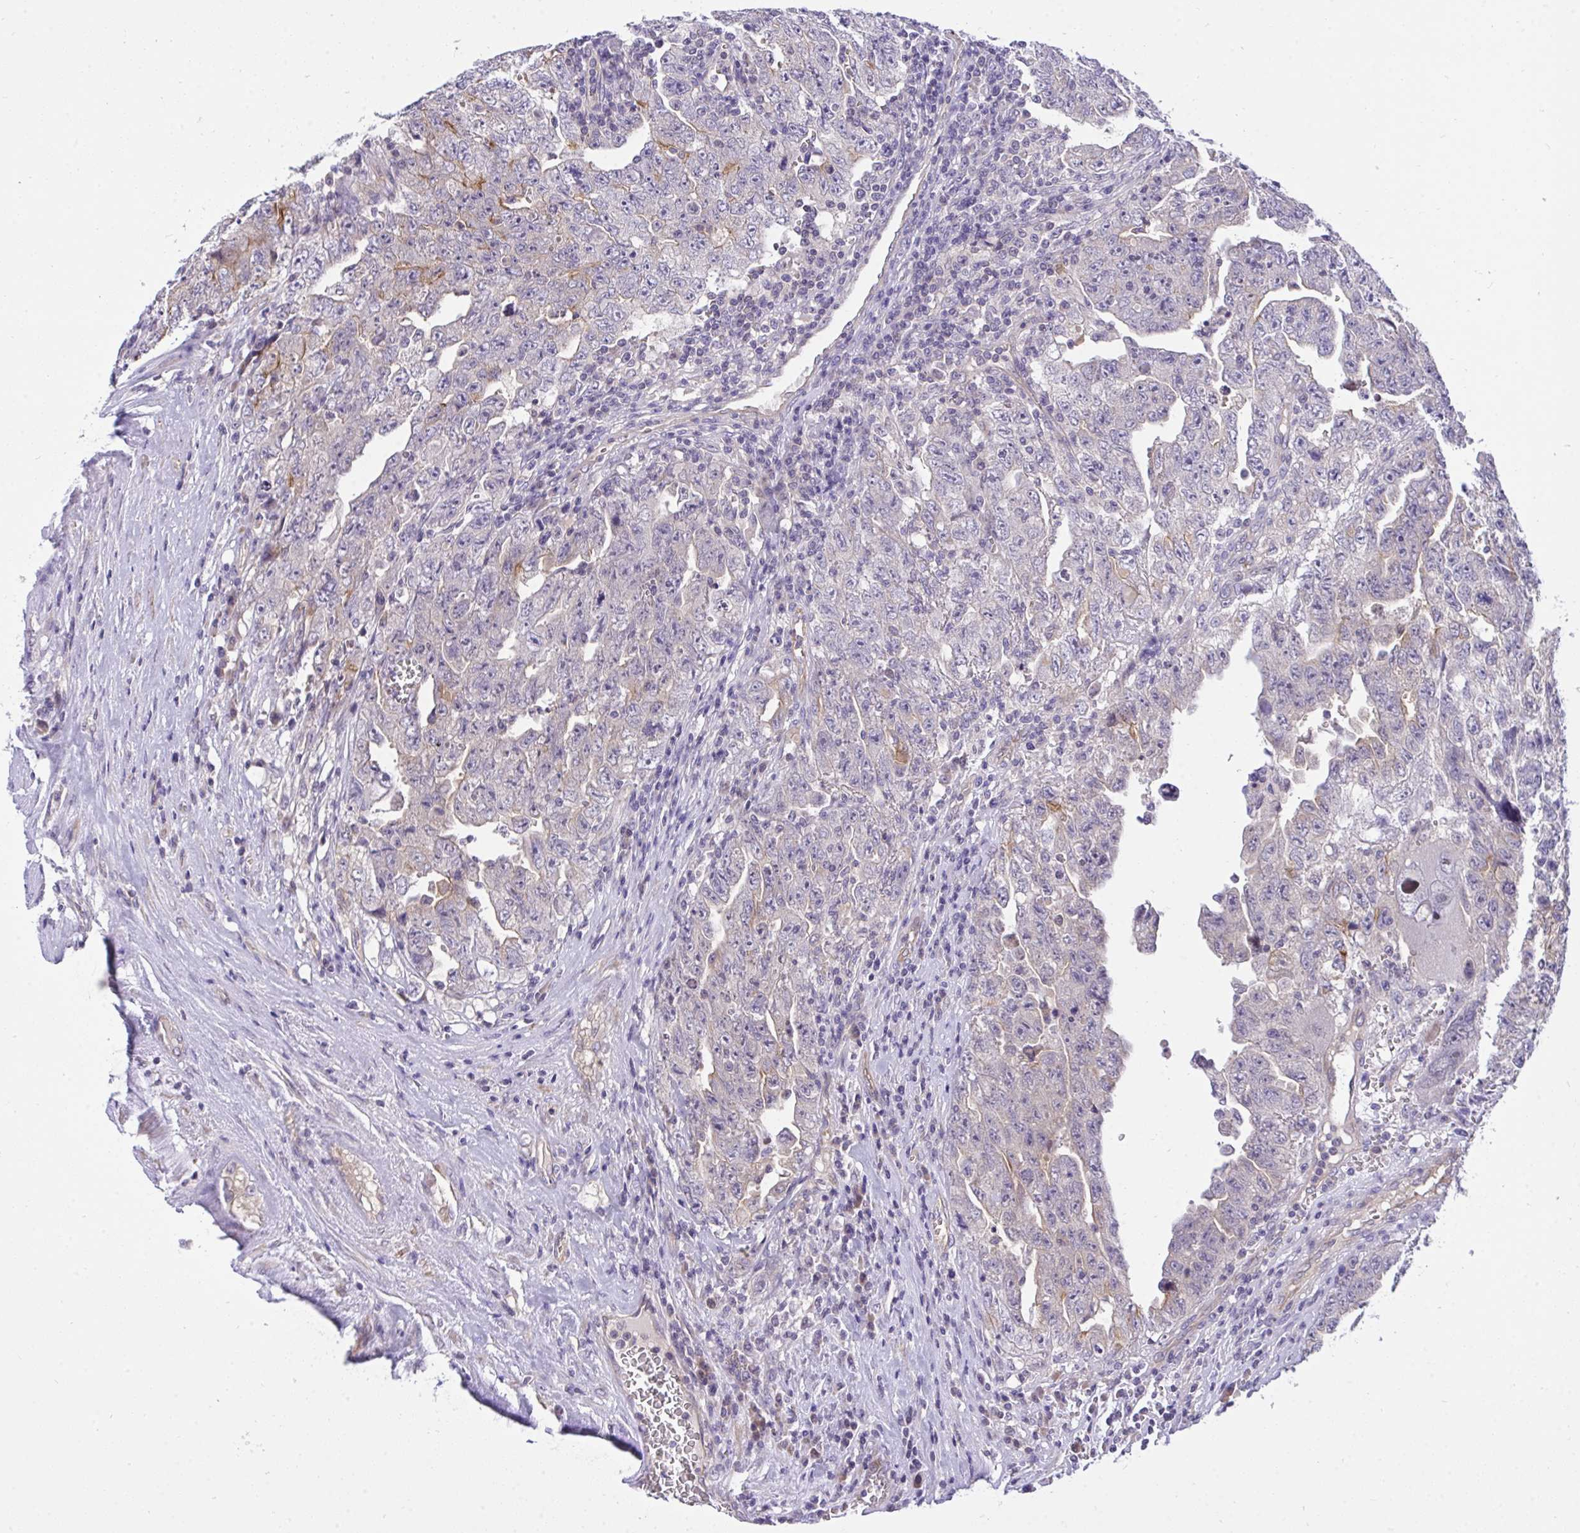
{"staining": {"intensity": "weak", "quantity": "<25%", "location": "cytoplasmic/membranous"}, "tissue": "testis cancer", "cell_type": "Tumor cells", "image_type": "cancer", "snomed": [{"axis": "morphology", "description": "Carcinoma, Embryonal, NOS"}, {"axis": "topography", "description": "Testis"}], "caption": "This is an immunohistochemistry image of testis cancer (embryonal carcinoma). There is no expression in tumor cells.", "gene": "C19orf54", "patient": {"sex": "male", "age": 28}}